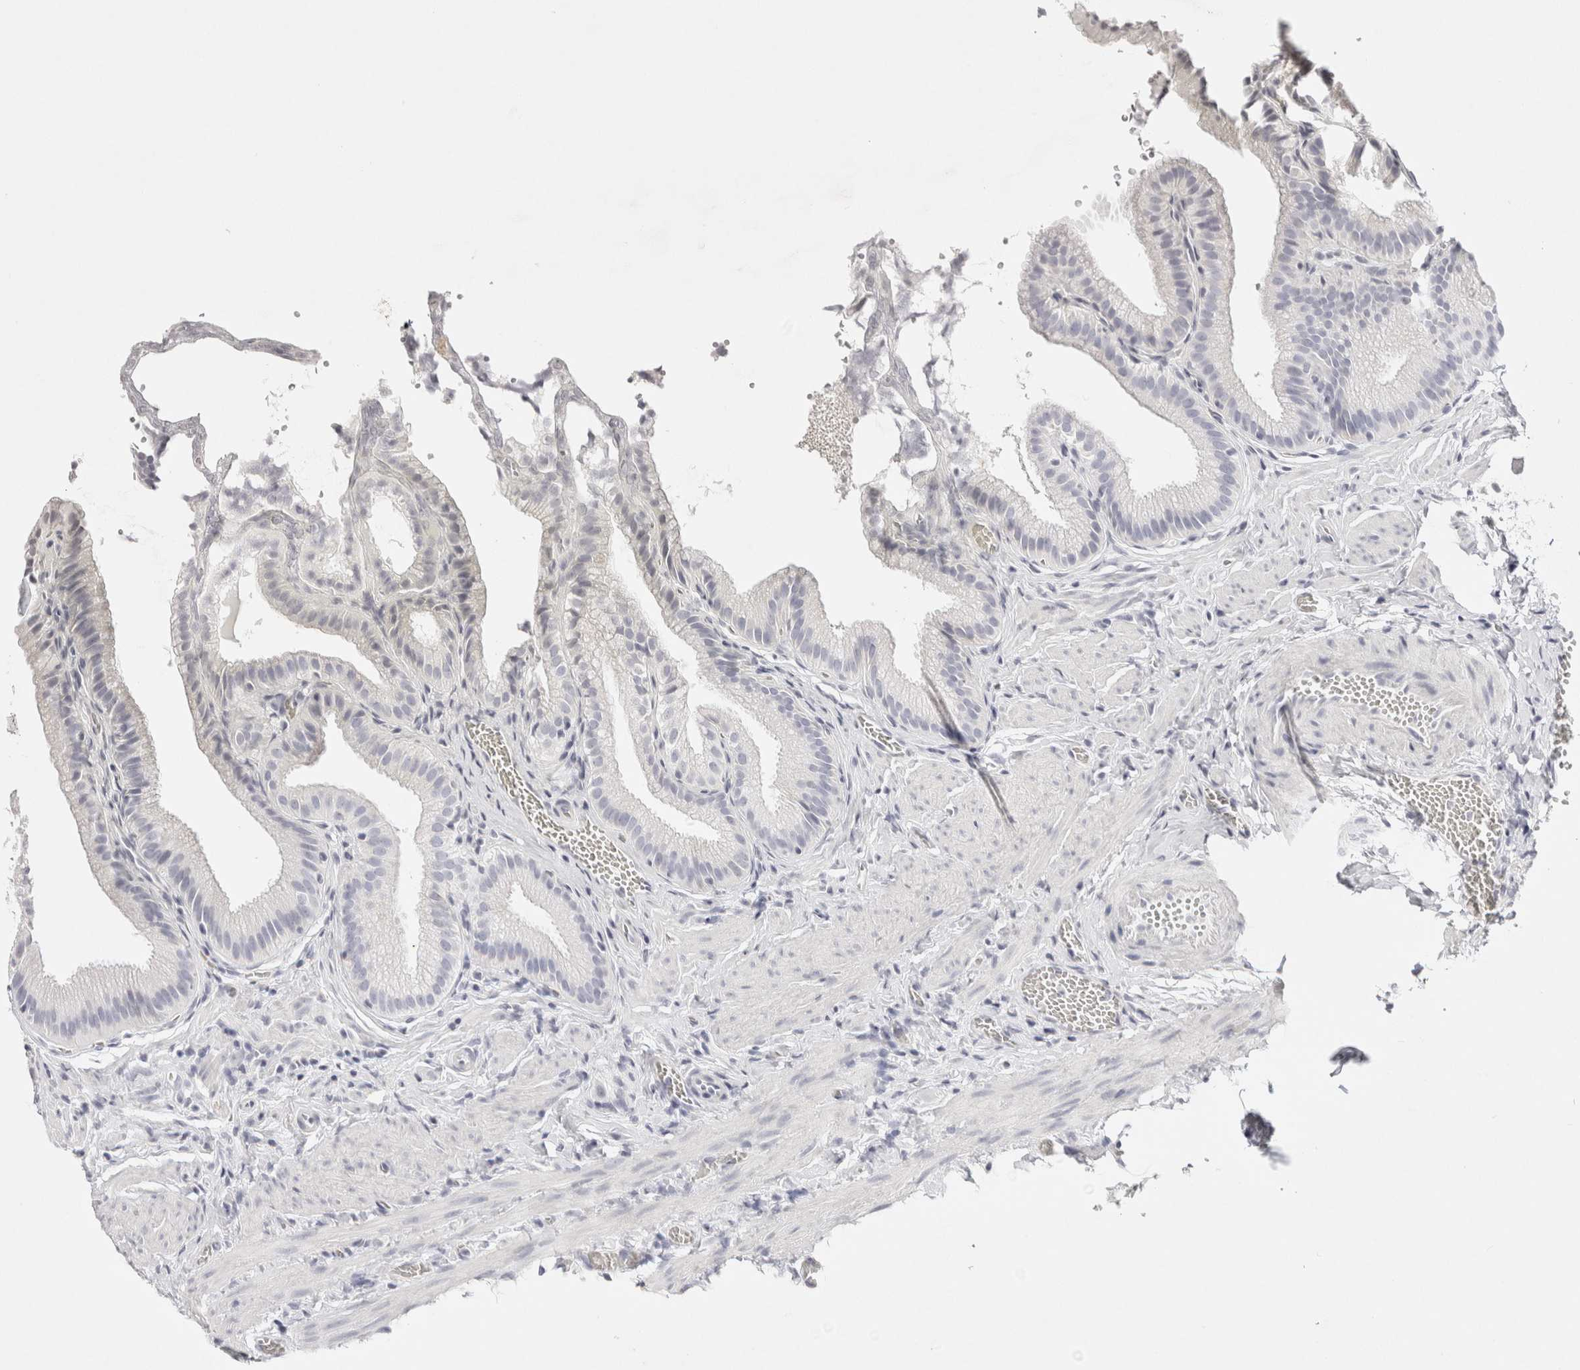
{"staining": {"intensity": "negative", "quantity": "none", "location": "none"}, "tissue": "gallbladder", "cell_type": "Glandular cells", "image_type": "normal", "snomed": [{"axis": "morphology", "description": "Normal tissue, NOS"}, {"axis": "topography", "description": "Gallbladder"}], "caption": "This micrograph is of normal gallbladder stained with immunohistochemistry to label a protein in brown with the nuclei are counter-stained blue. There is no positivity in glandular cells.", "gene": "GARIN1A", "patient": {"sex": "male", "age": 38}}